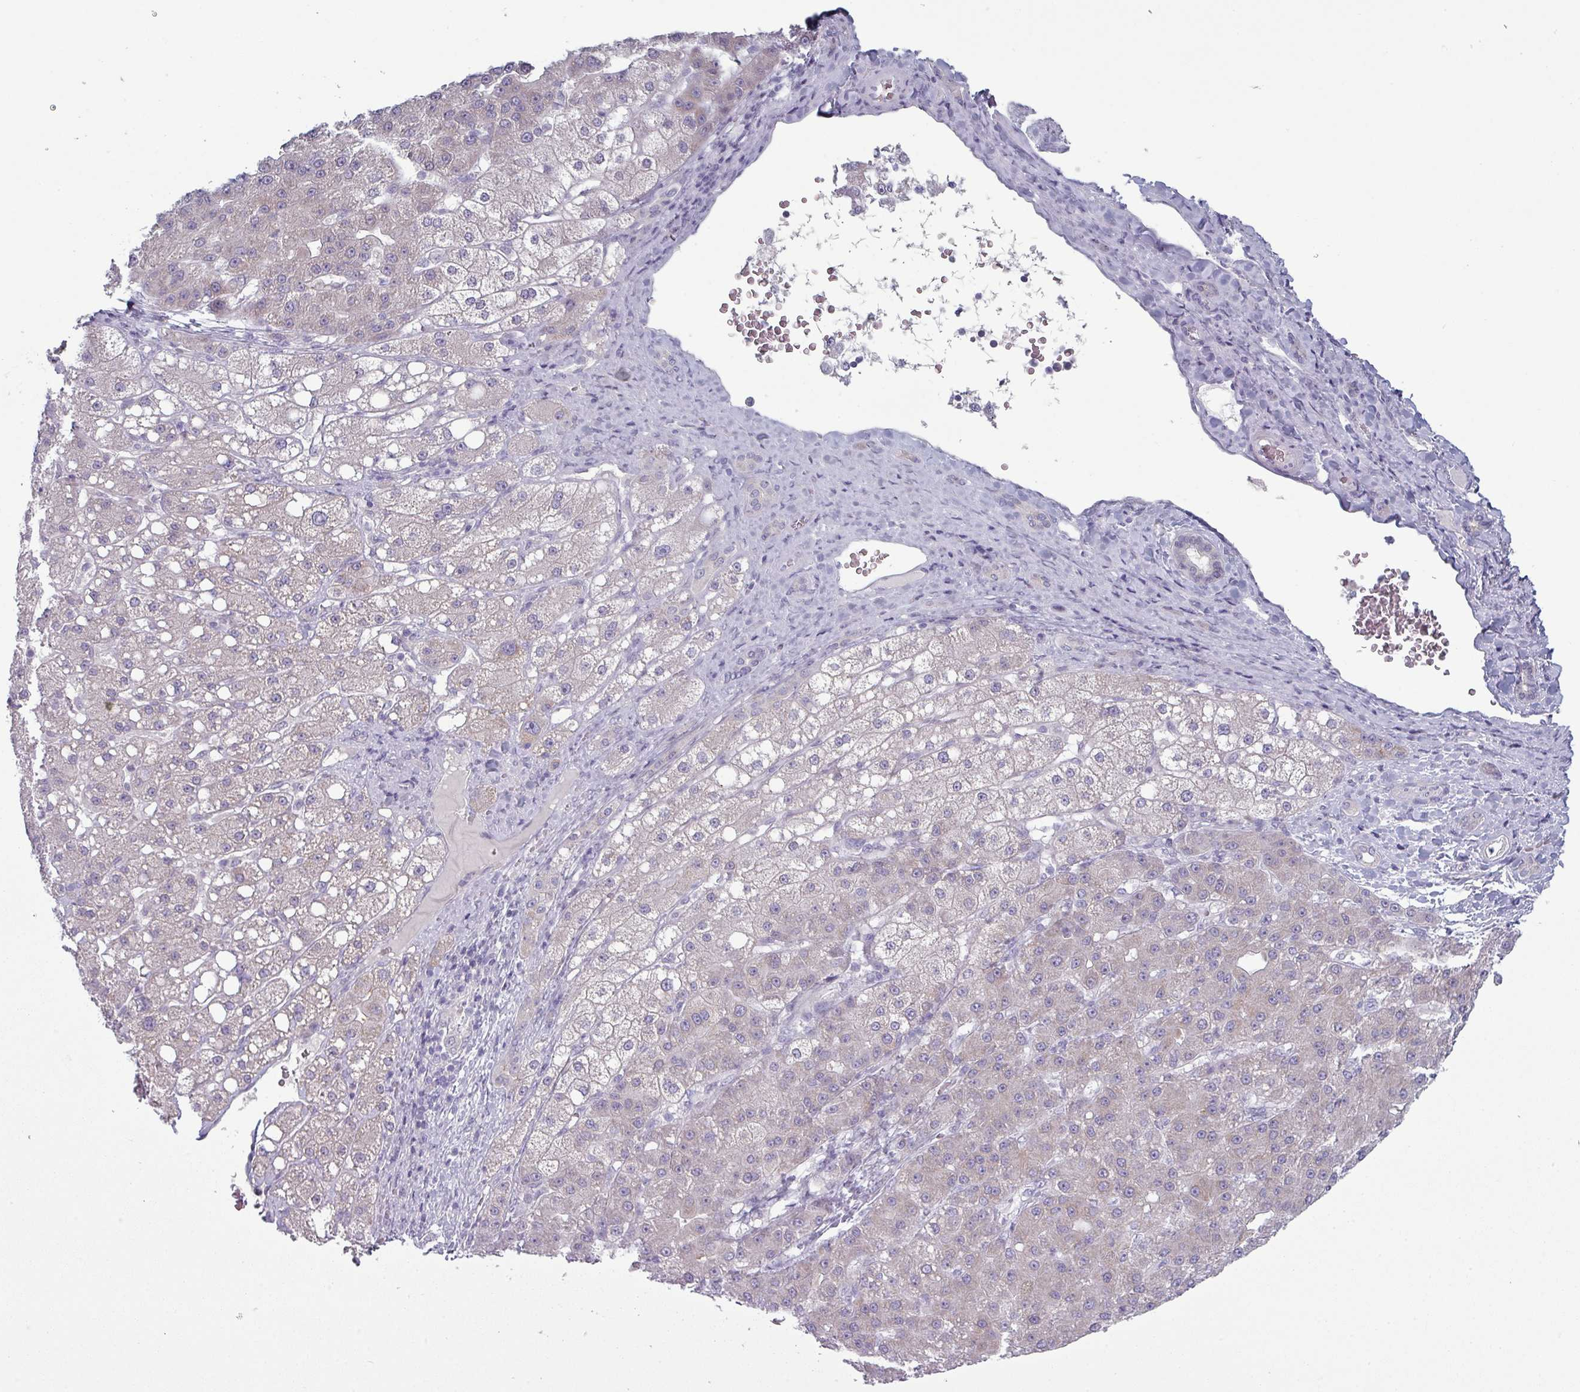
{"staining": {"intensity": "moderate", "quantity": "<25%", "location": "cytoplasmic/membranous"}, "tissue": "liver cancer", "cell_type": "Tumor cells", "image_type": "cancer", "snomed": [{"axis": "morphology", "description": "Carcinoma, Hepatocellular, NOS"}, {"axis": "topography", "description": "Liver"}], "caption": "The histopathology image exhibits immunohistochemical staining of hepatocellular carcinoma (liver). There is moderate cytoplasmic/membranous staining is appreciated in approximately <25% of tumor cells.", "gene": "ZNF615", "patient": {"sex": "male", "age": 67}}